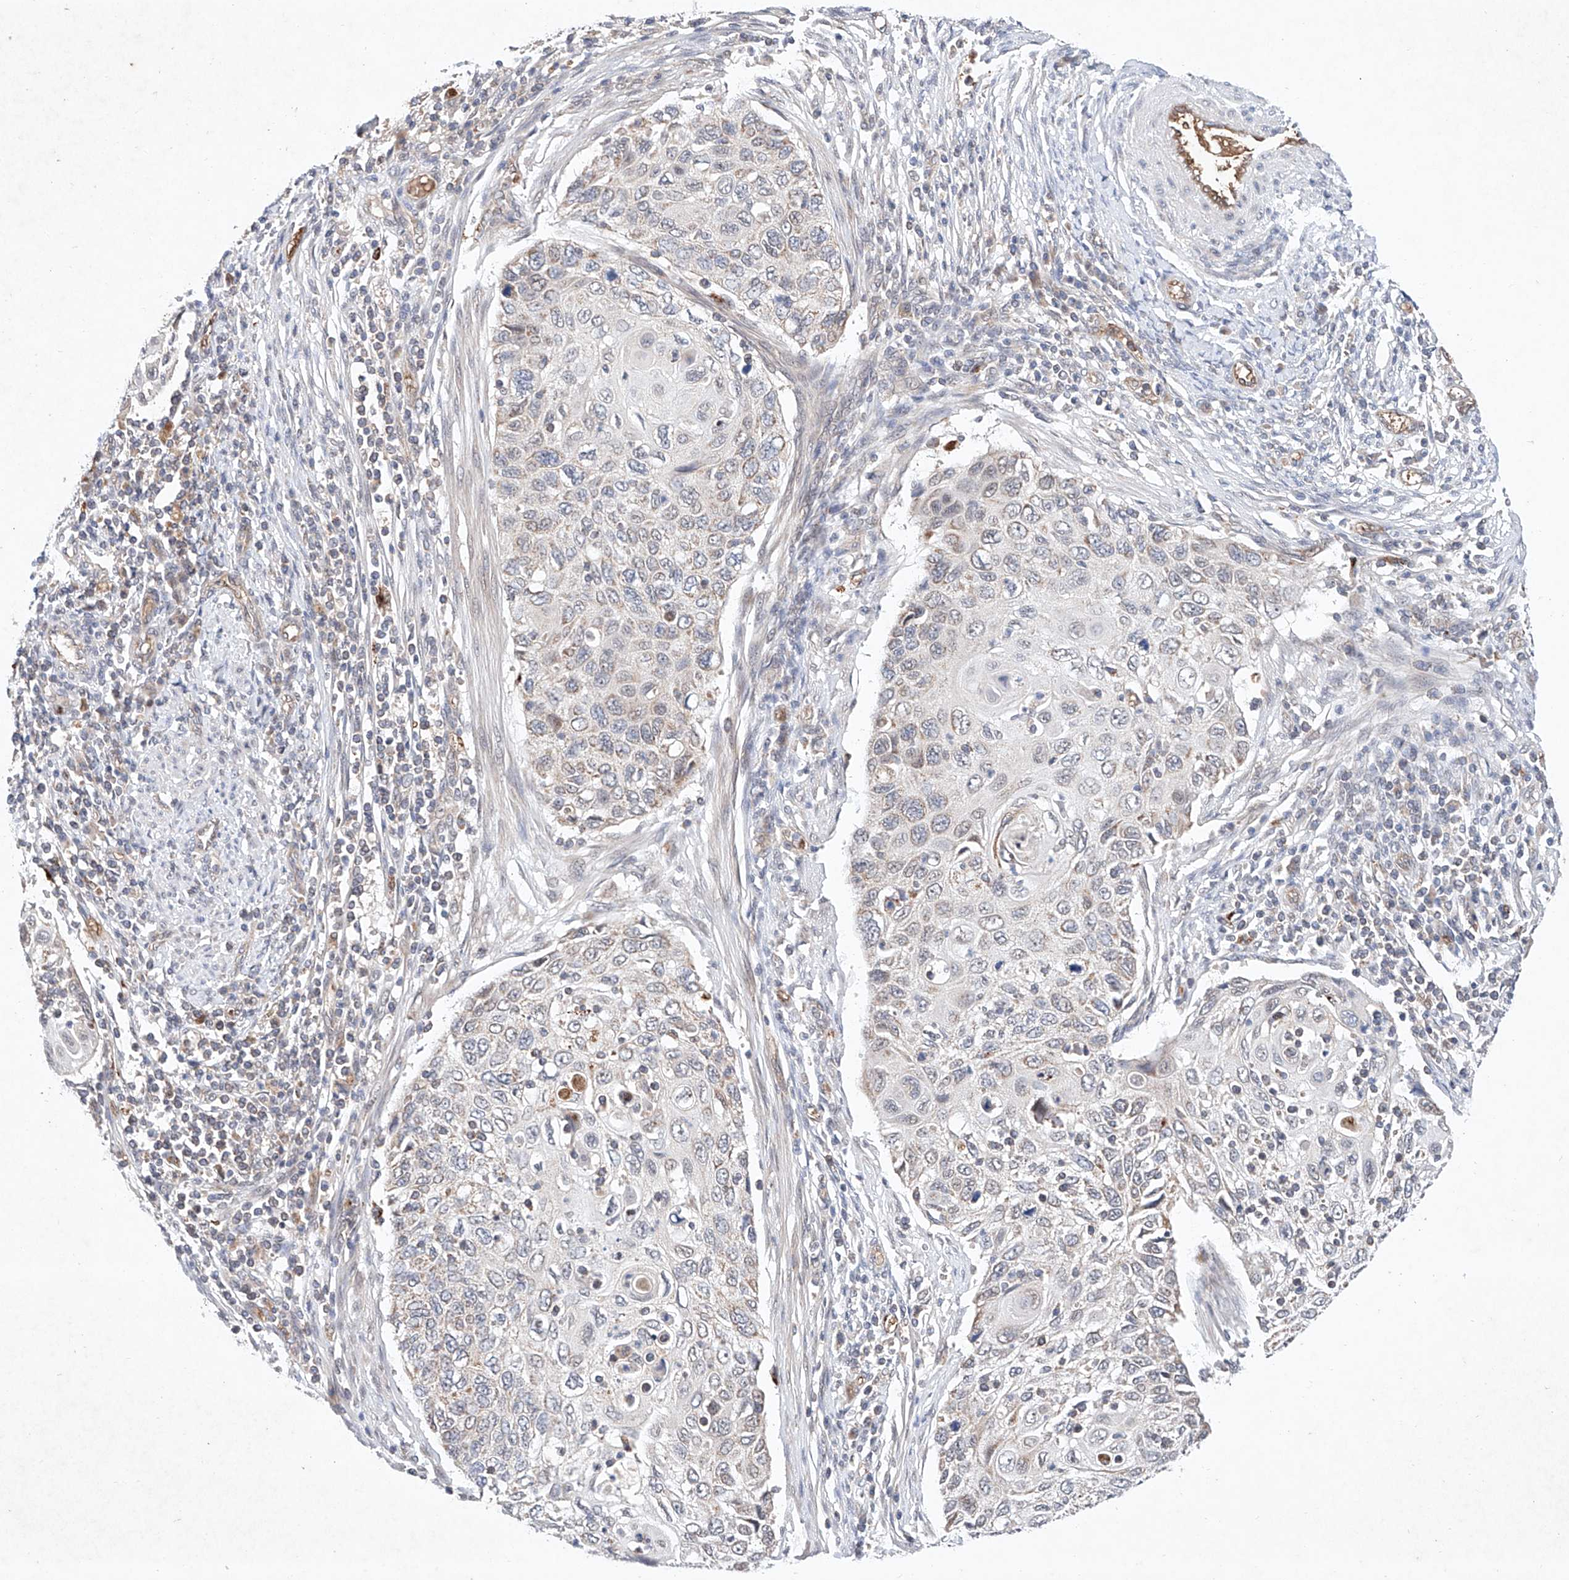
{"staining": {"intensity": "weak", "quantity": "25%-75%", "location": "cytoplasmic/membranous"}, "tissue": "cervical cancer", "cell_type": "Tumor cells", "image_type": "cancer", "snomed": [{"axis": "morphology", "description": "Squamous cell carcinoma, NOS"}, {"axis": "topography", "description": "Cervix"}], "caption": "IHC image of cervical squamous cell carcinoma stained for a protein (brown), which exhibits low levels of weak cytoplasmic/membranous staining in approximately 25%-75% of tumor cells.", "gene": "FASTK", "patient": {"sex": "female", "age": 70}}